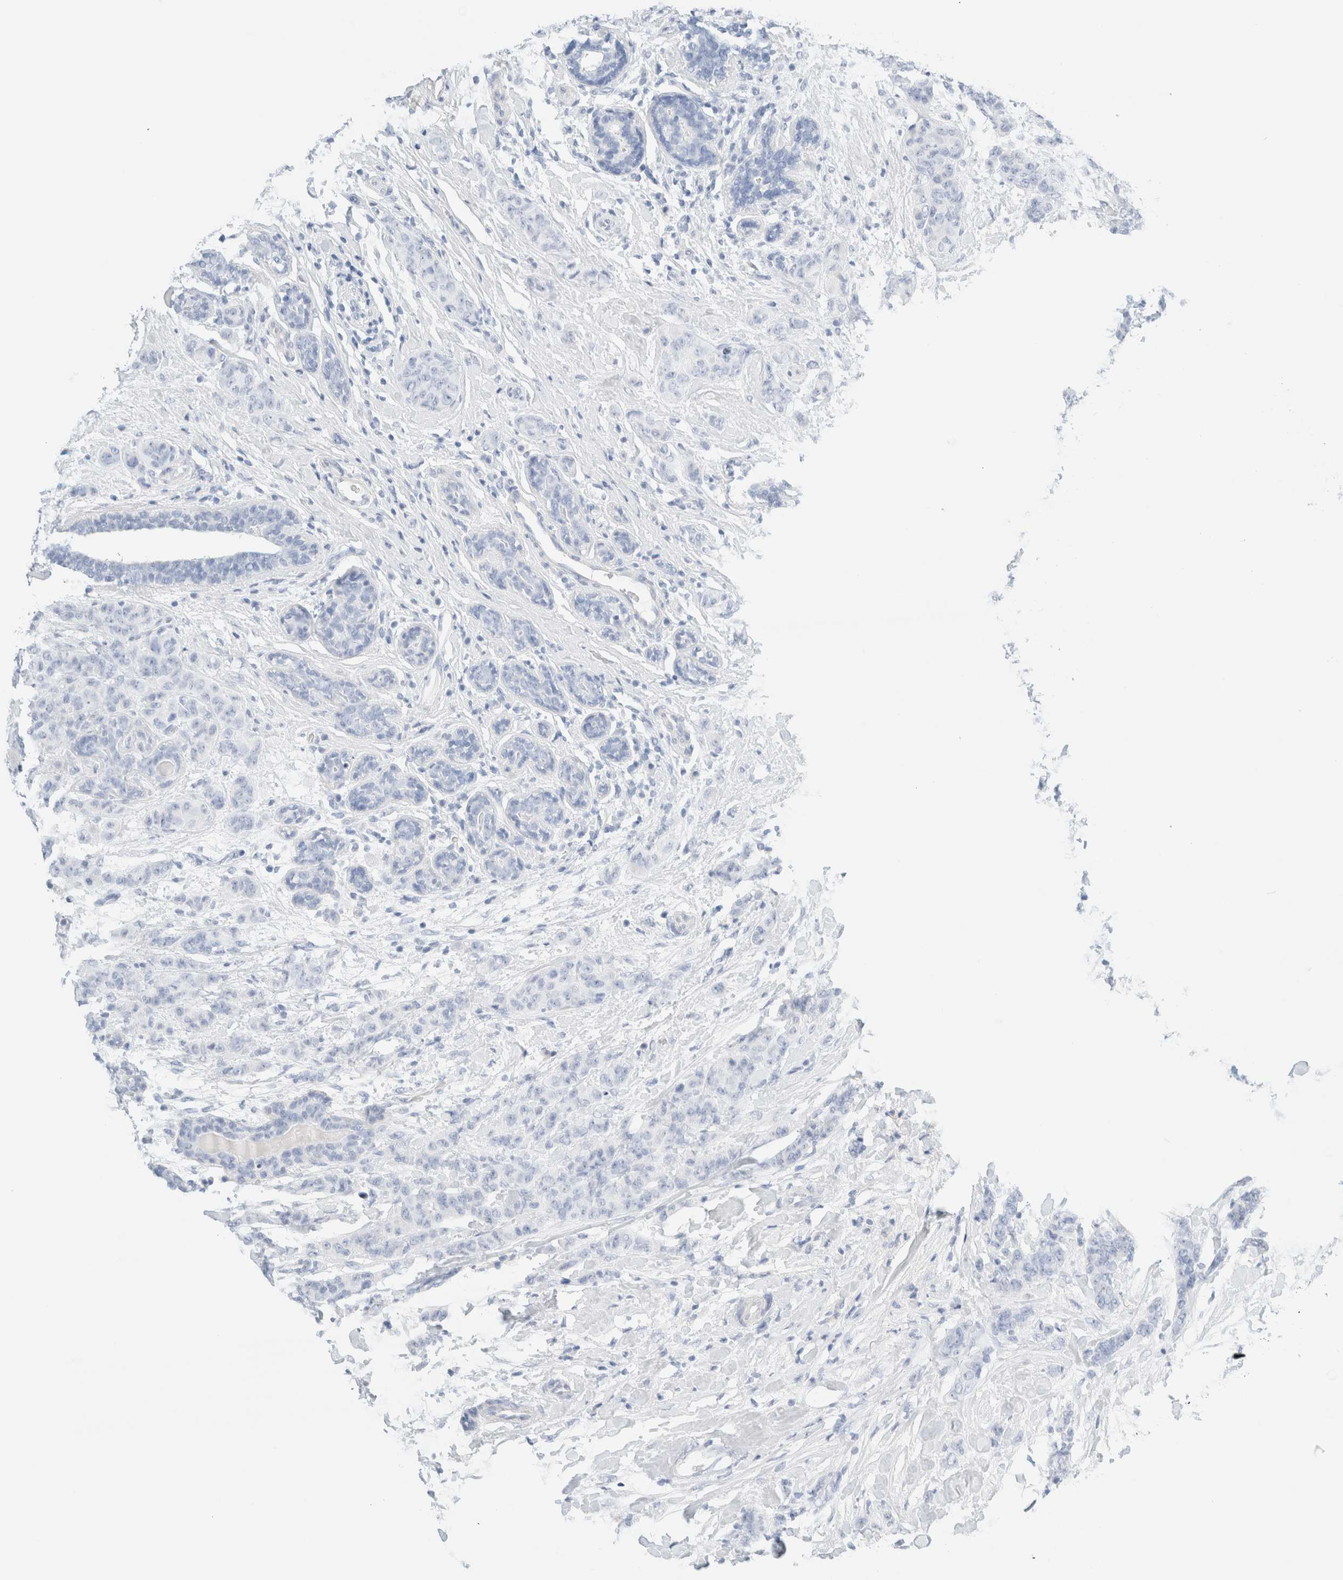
{"staining": {"intensity": "negative", "quantity": "none", "location": "none"}, "tissue": "breast cancer", "cell_type": "Tumor cells", "image_type": "cancer", "snomed": [{"axis": "morphology", "description": "Normal tissue, NOS"}, {"axis": "morphology", "description": "Duct carcinoma"}, {"axis": "topography", "description": "Breast"}], "caption": "An immunohistochemistry image of breast cancer is shown. There is no staining in tumor cells of breast cancer.", "gene": "DPYS", "patient": {"sex": "female", "age": 40}}